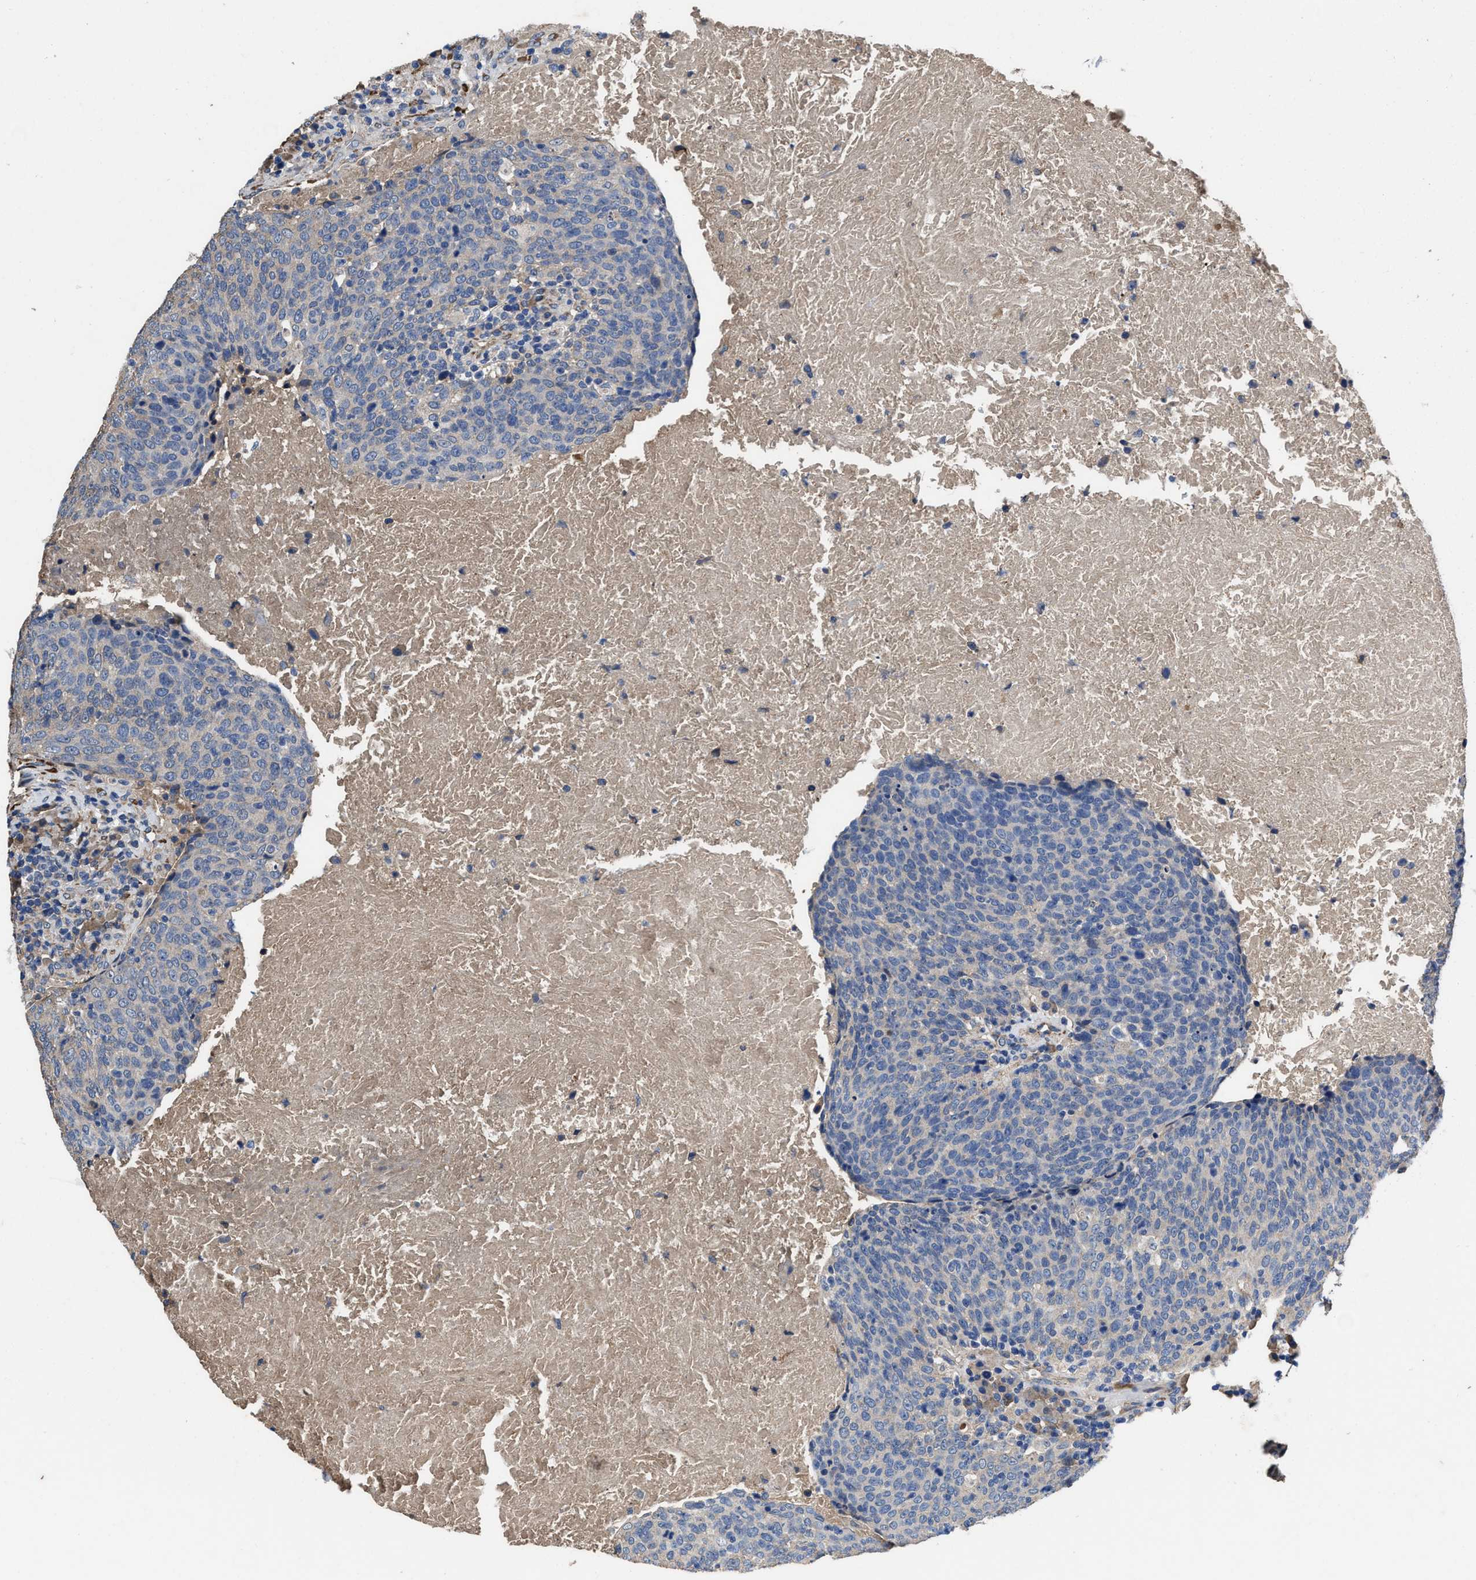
{"staining": {"intensity": "negative", "quantity": "none", "location": "none"}, "tissue": "head and neck cancer", "cell_type": "Tumor cells", "image_type": "cancer", "snomed": [{"axis": "morphology", "description": "Squamous cell carcinoma, NOS"}, {"axis": "morphology", "description": "Squamous cell carcinoma, metastatic, NOS"}, {"axis": "topography", "description": "Lymph node"}, {"axis": "topography", "description": "Head-Neck"}], "caption": "Immunohistochemical staining of head and neck metastatic squamous cell carcinoma exhibits no significant positivity in tumor cells.", "gene": "IDNK", "patient": {"sex": "male", "age": 62}}